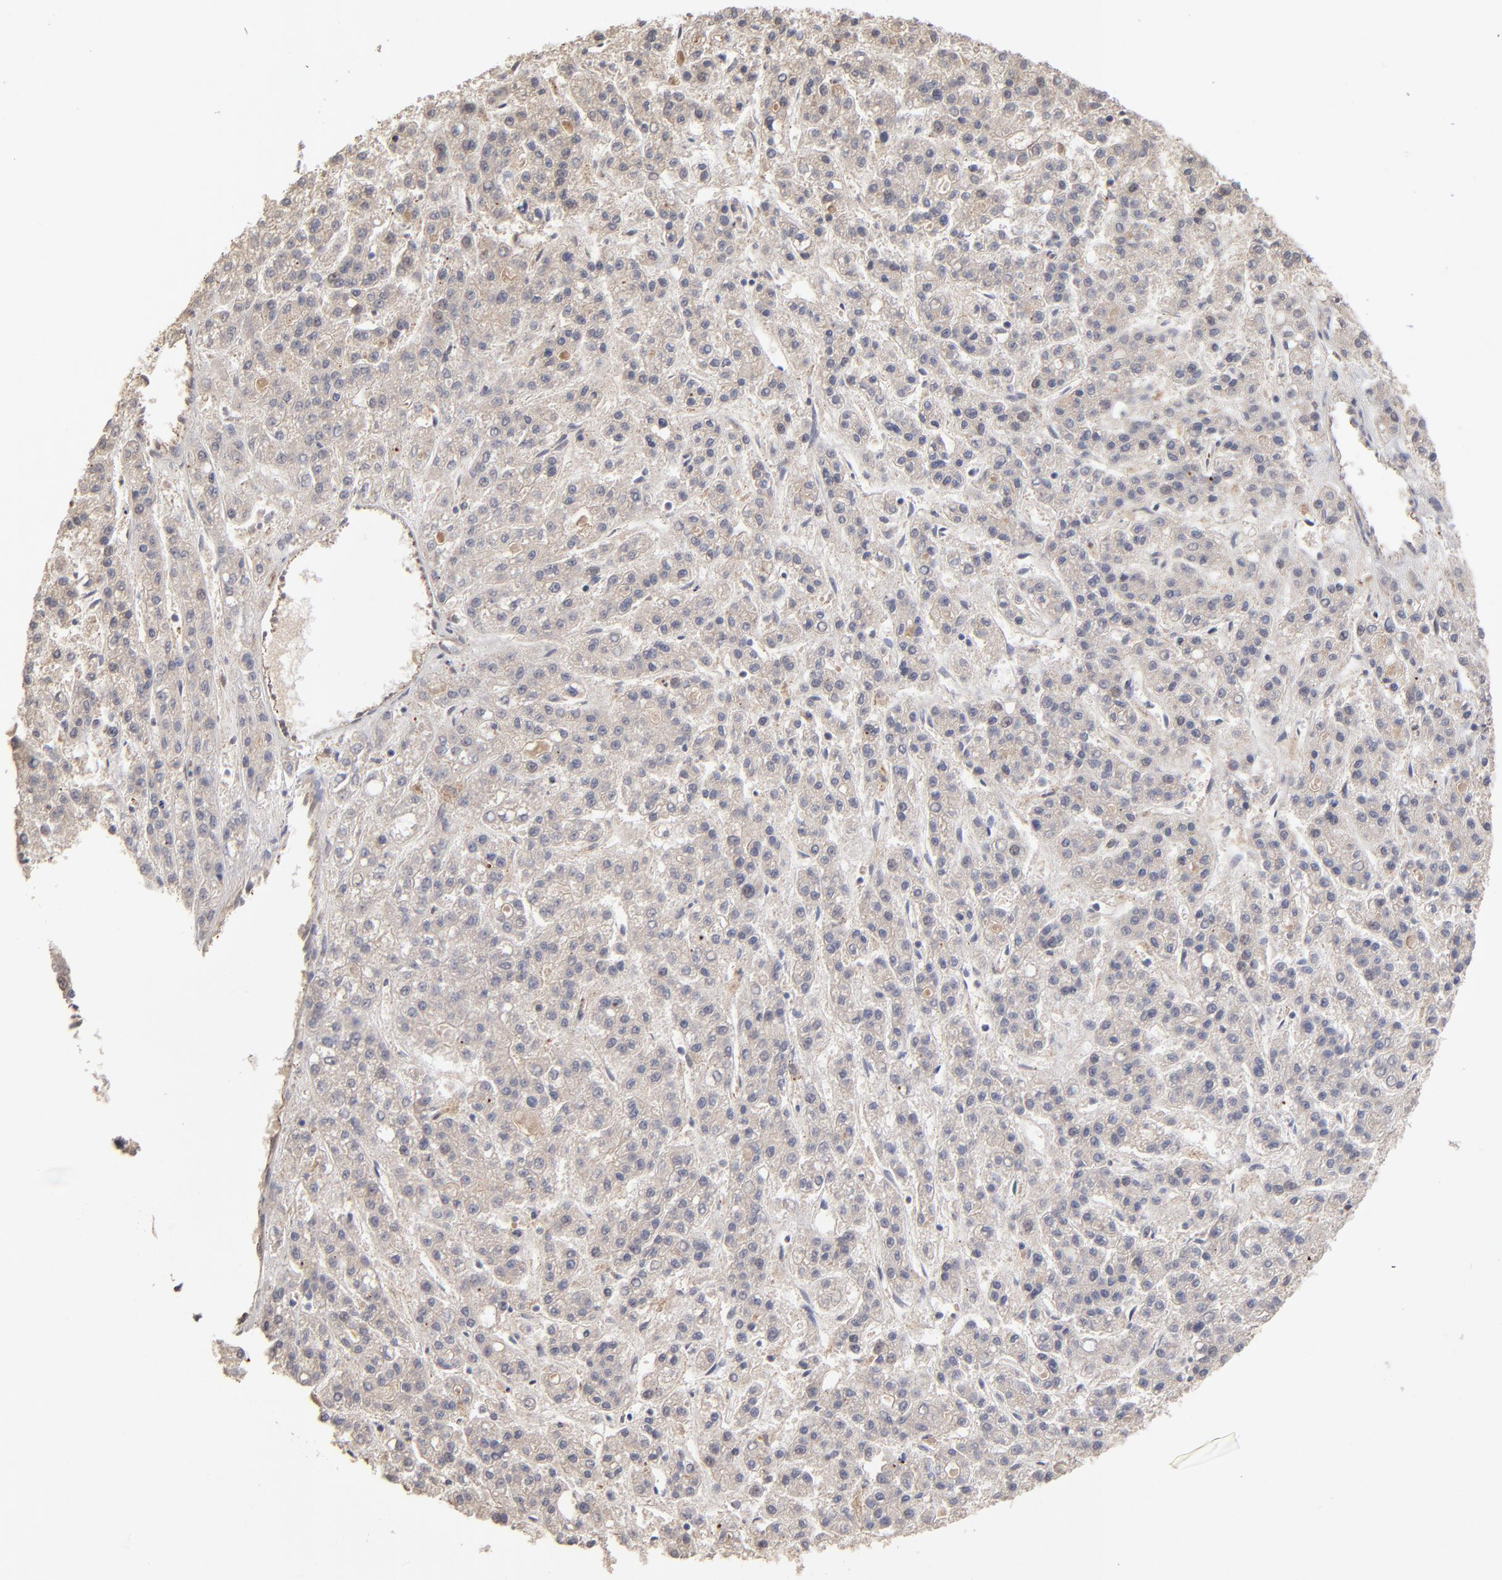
{"staining": {"intensity": "negative", "quantity": "none", "location": "none"}, "tissue": "liver cancer", "cell_type": "Tumor cells", "image_type": "cancer", "snomed": [{"axis": "morphology", "description": "Carcinoma, Hepatocellular, NOS"}, {"axis": "topography", "description": "Liver"}], "caption": "High magnification brightfield microscopy of liver hepatocellular carcinoma stained with DAB (brown) and counterstained with hematoxylin (blue): tumor cells show no significant expression.", "gene": "ASB8", "patient": {"sex": "male", "age": 70}}